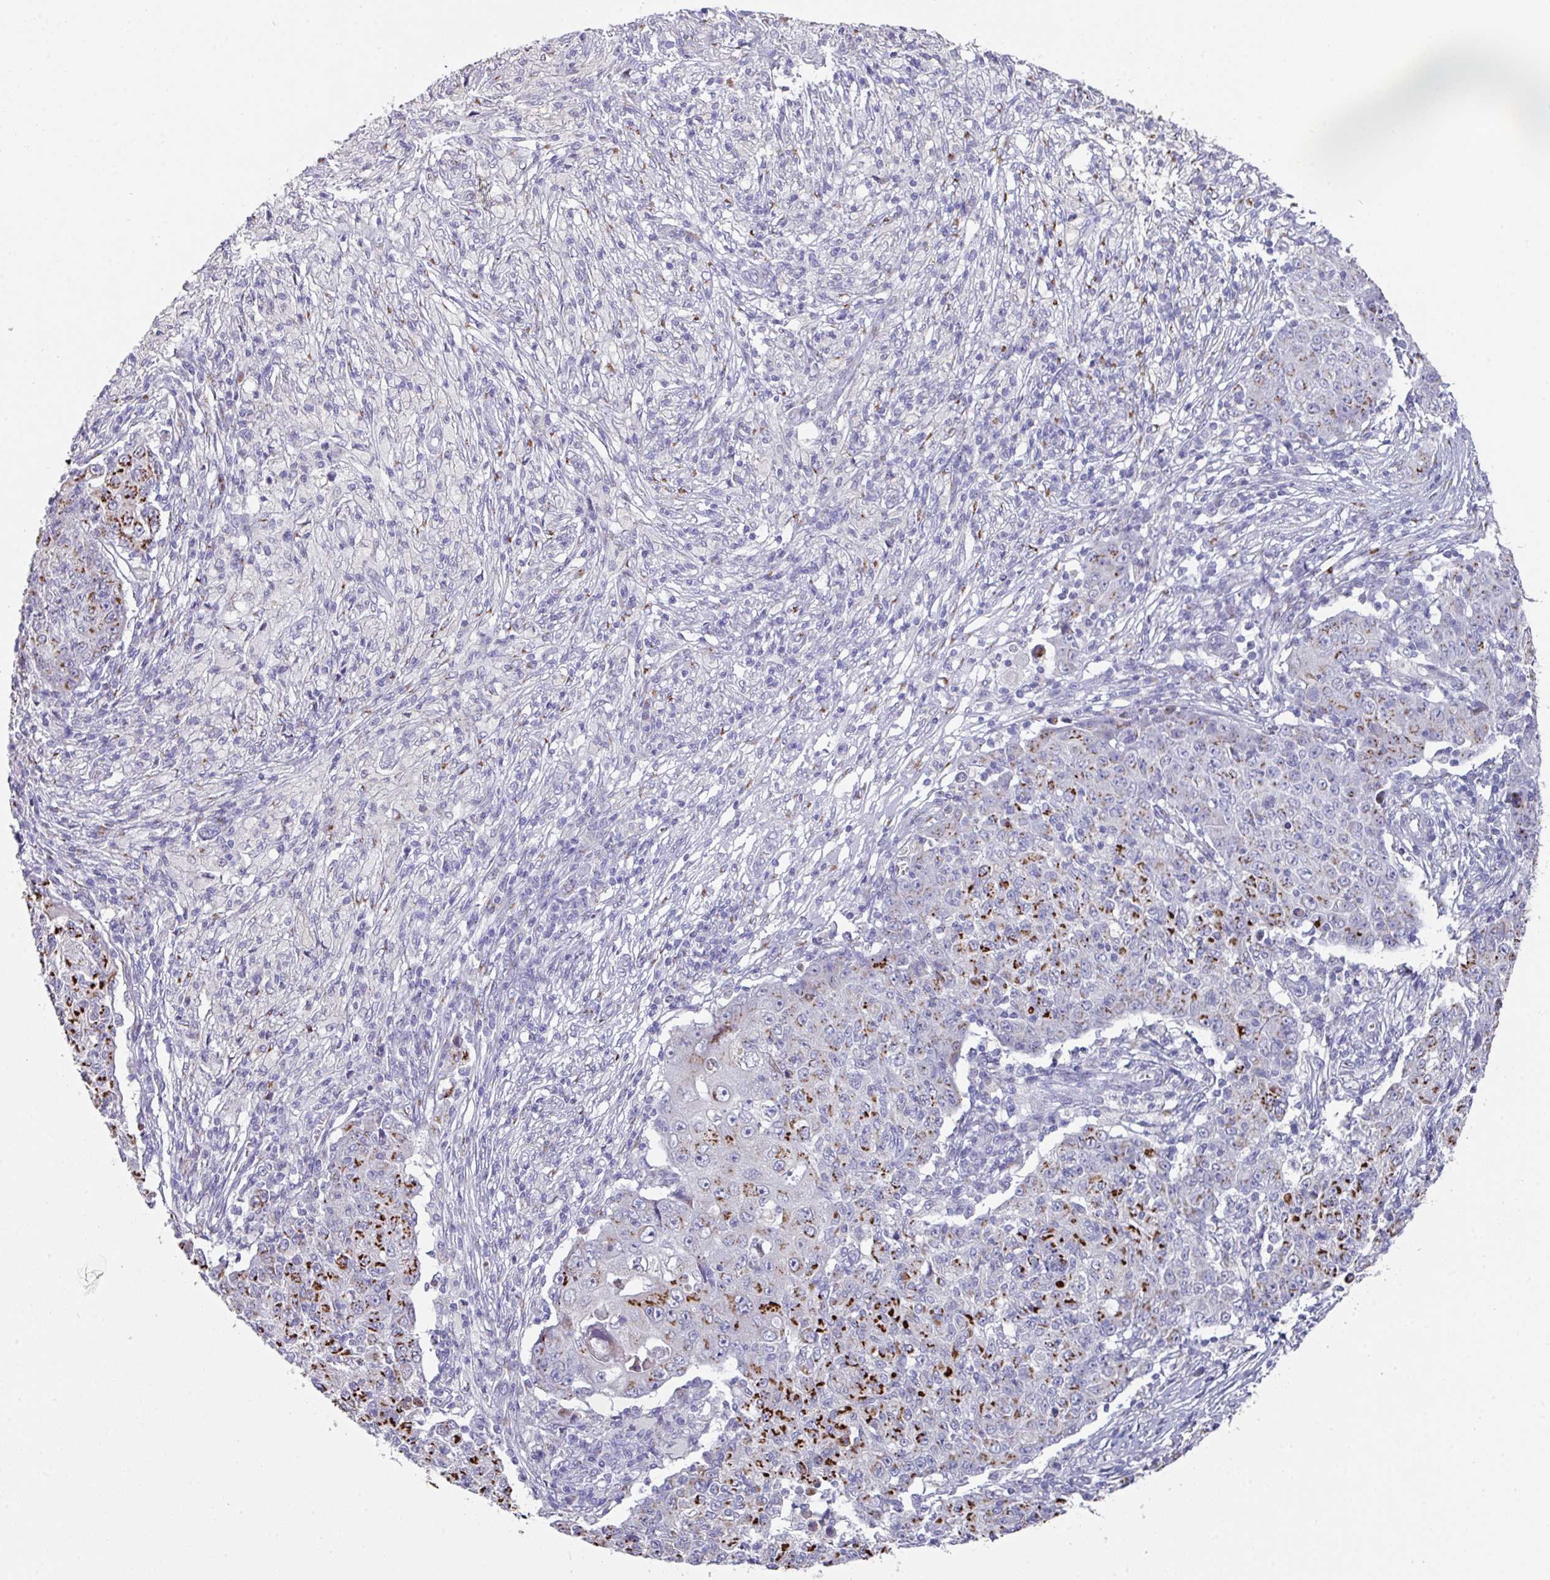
{"staining": {"intensity": "strong", "quantity": "25%-75%", "location": "cytoplasmic/membranous"}, "tissue": "ovarian cancer", "cell_type": "Tumor cells", "image_type": "cancer", "snomed": [{"axis": "morphology", "description": "Carcinoma, endometroid"}, {"axis": "topography", "description": "Ovary"}], "caption": "About 25%-75% of tumor cells in human ovarian endometroid carcinoma display strong cytoplasmic/membranous protein expression as visualized by brown immunohistochemical staining.", "gene": "VKORC1L1", "patient": {"sex": "female", "age": 42}}